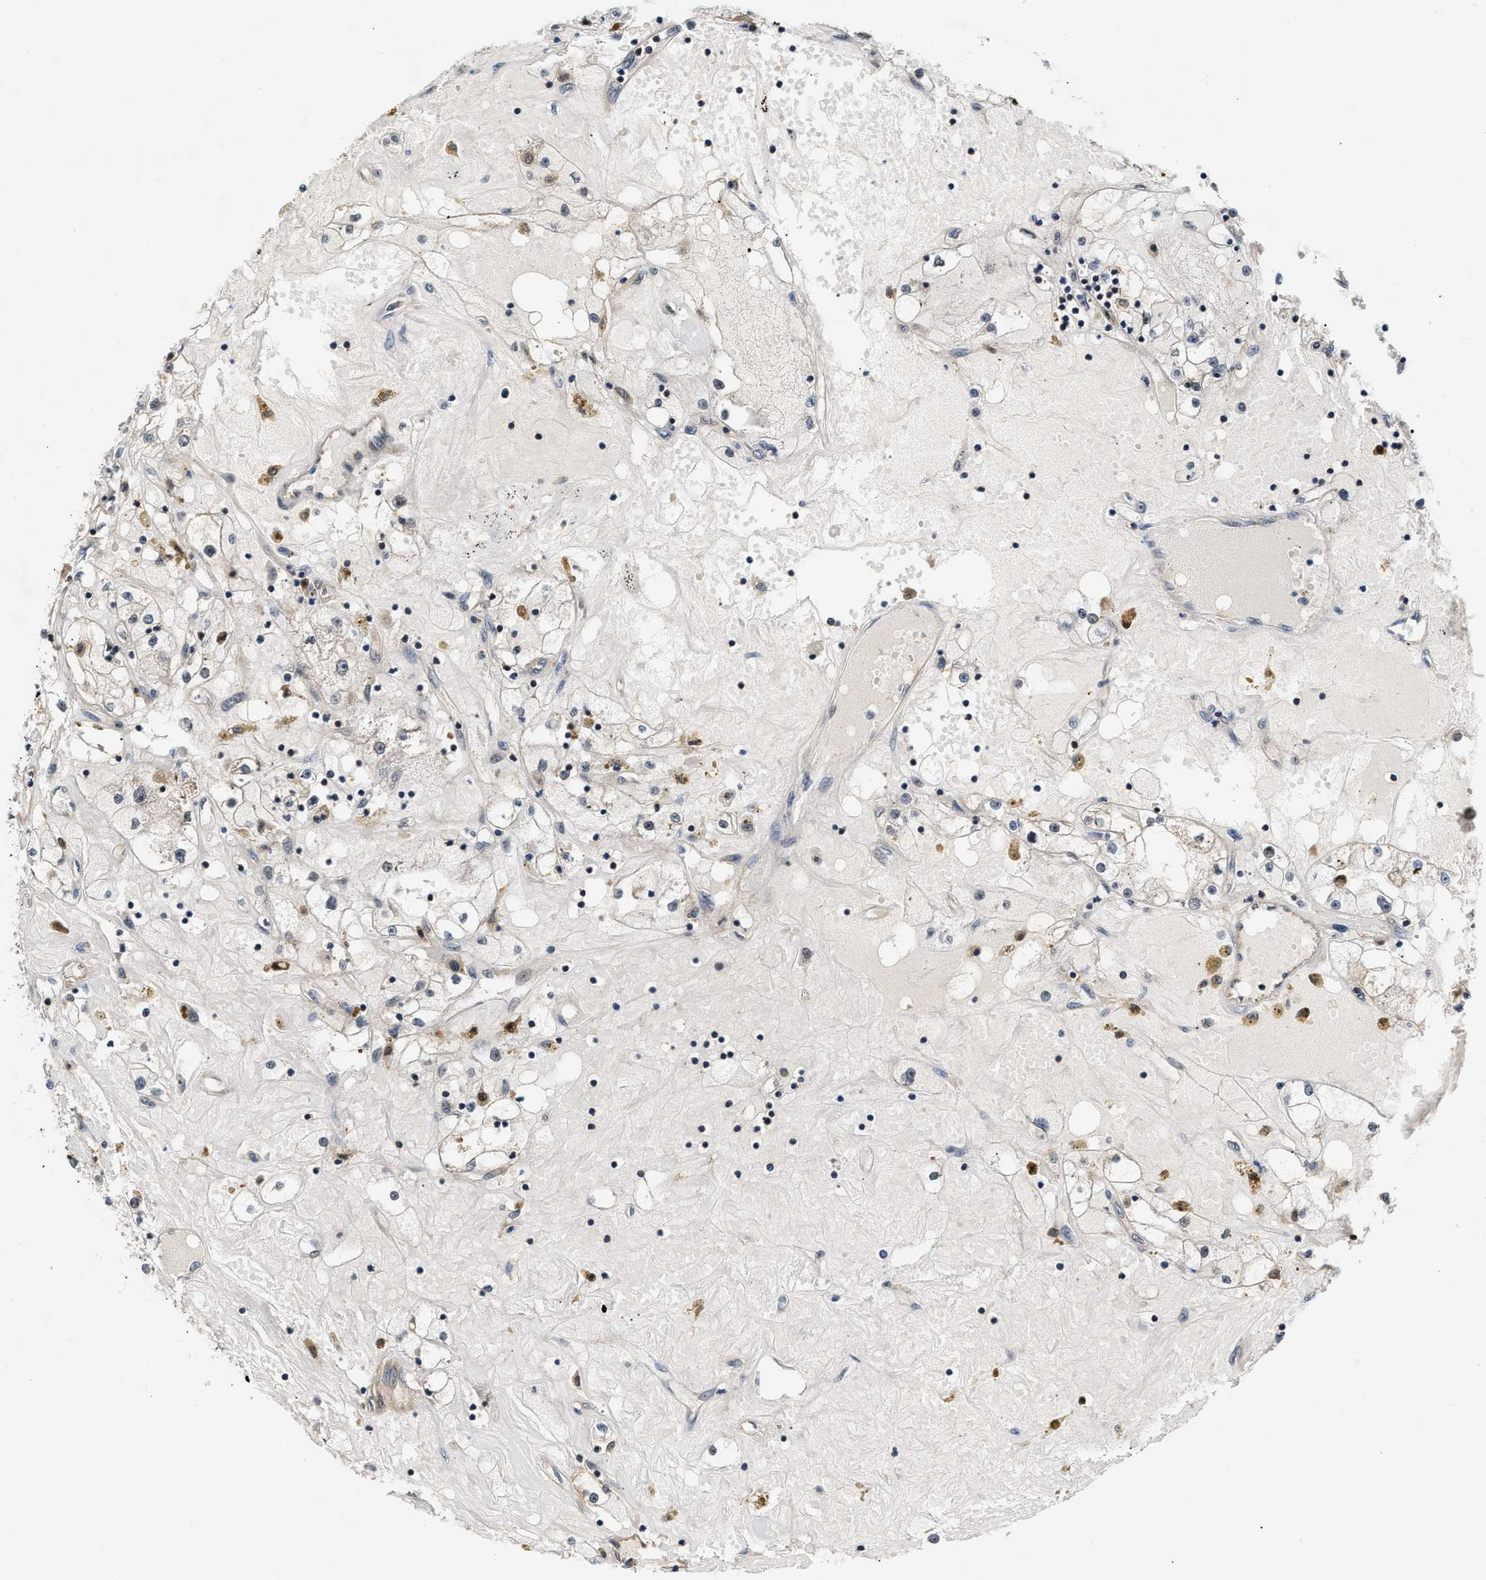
{"staining": {"intensity": "negative", "quantity": "none", "location": "none"}, "tissue": "renal cancer", "cell_type": "Tumor cells", "image_type": "cancer", "snomed": [{"axis": "morphology", "description": "Adenocarcinoma, NOS"}, {"axis": "topography", "description": "Kidney"}], "caption": "IHC of adenocarcinoma (renal) demonstrates no staining in tumor cells. The staining was performed using DAB (3,3'-diaminobenzidine) to visualize the protein expression in brown, while the nuclei were stained in blue with hematoxylin (Magnification: 20x).", "gene": "TUT7", "patient": {"sex": "male", "age": 56}}